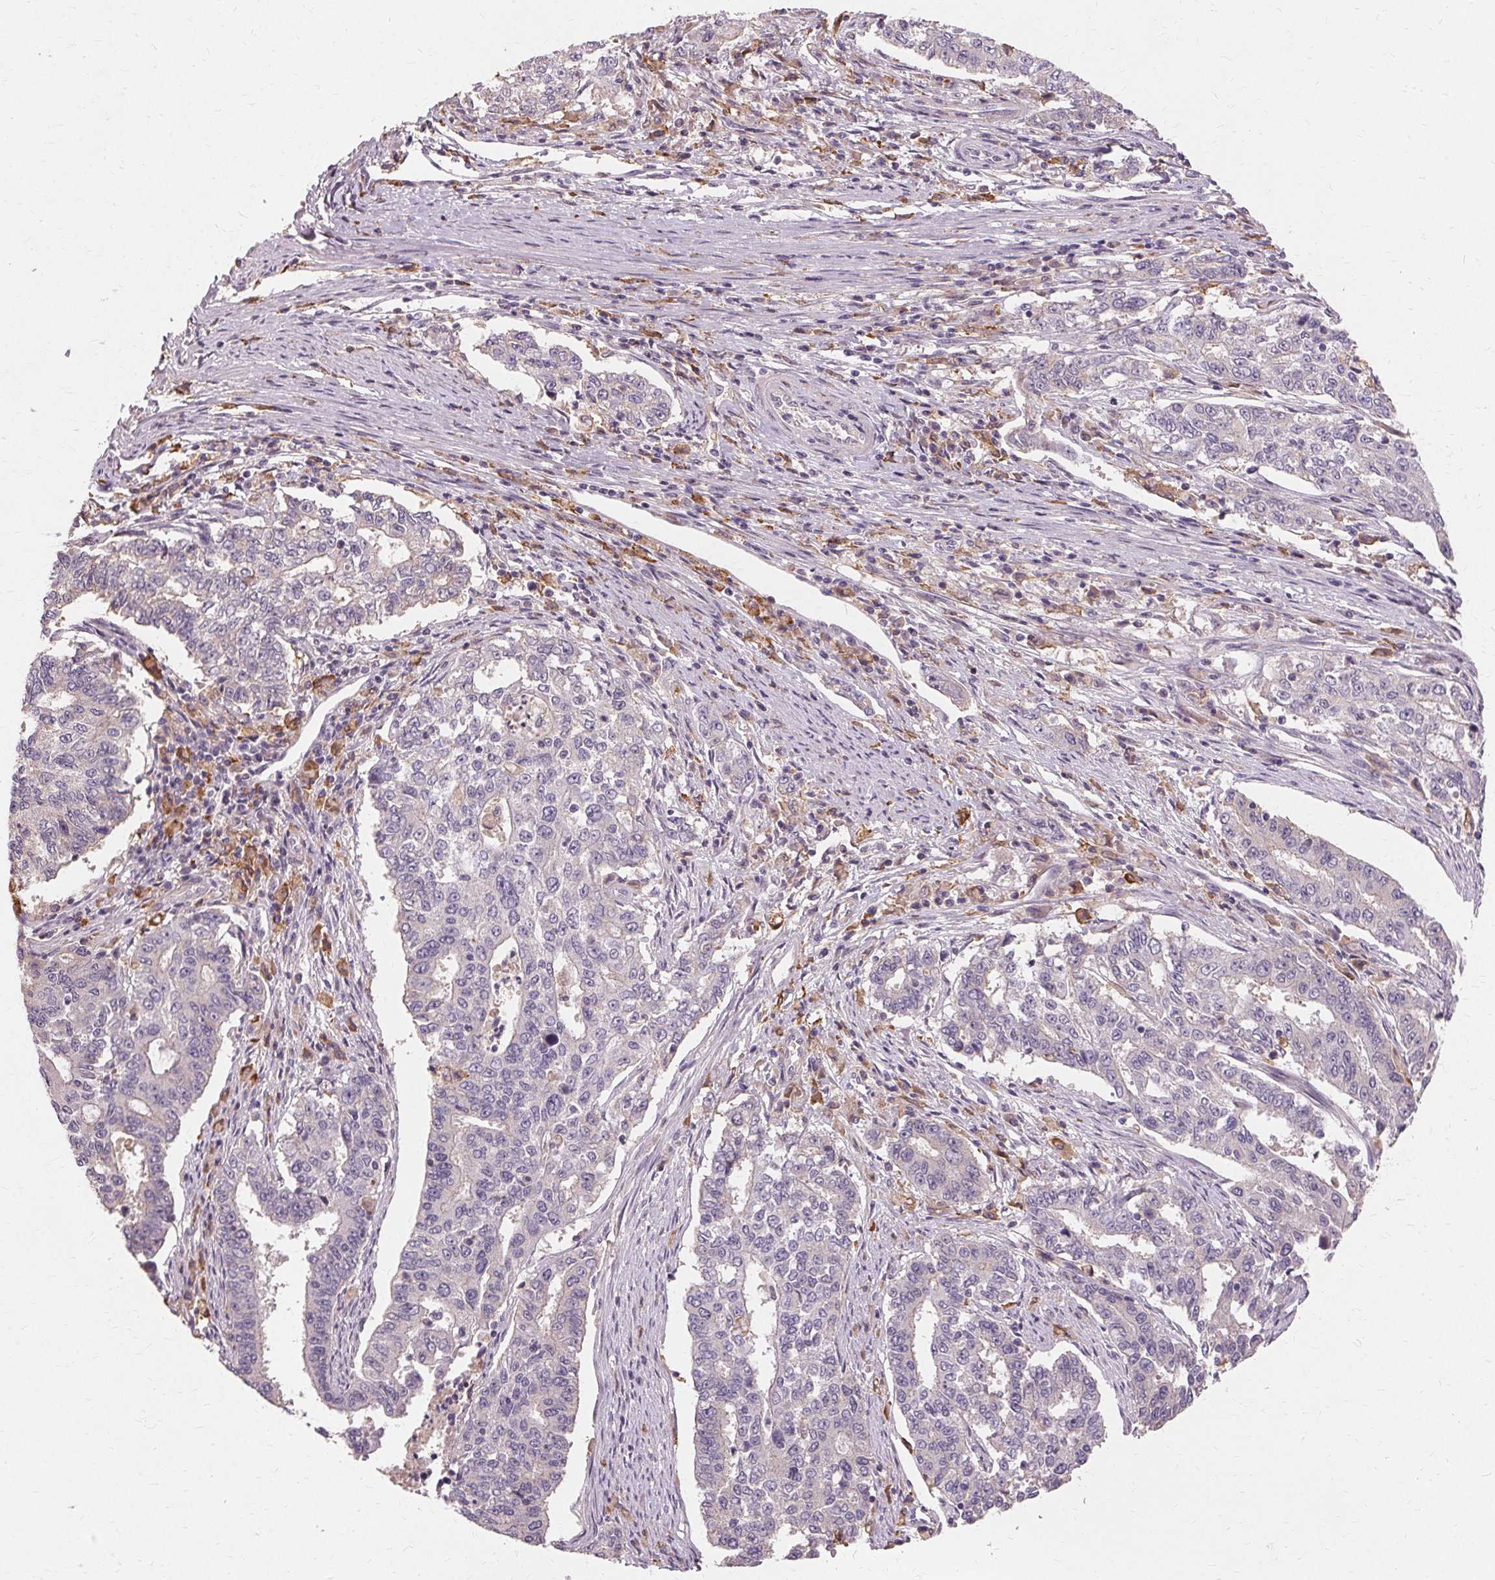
{"staining": {"intensity": "negative", "quantity": "none", "location": "none"}, "tissue": "endometrial cancer", "cell_type": "Tumor cells", "image_type": "cancer", "snomed": [{"axis": "morphology", "description": "Adenocarcinoma, NOS"}, {"axis": "topography", "description": "Uterus"}], "caption": "The micrograph shows no significant positivity in tumor cells of endometrial adenocarcinoma.", "gene": "IFNGR1", "patient": {"sex": "female", "age": 59}}